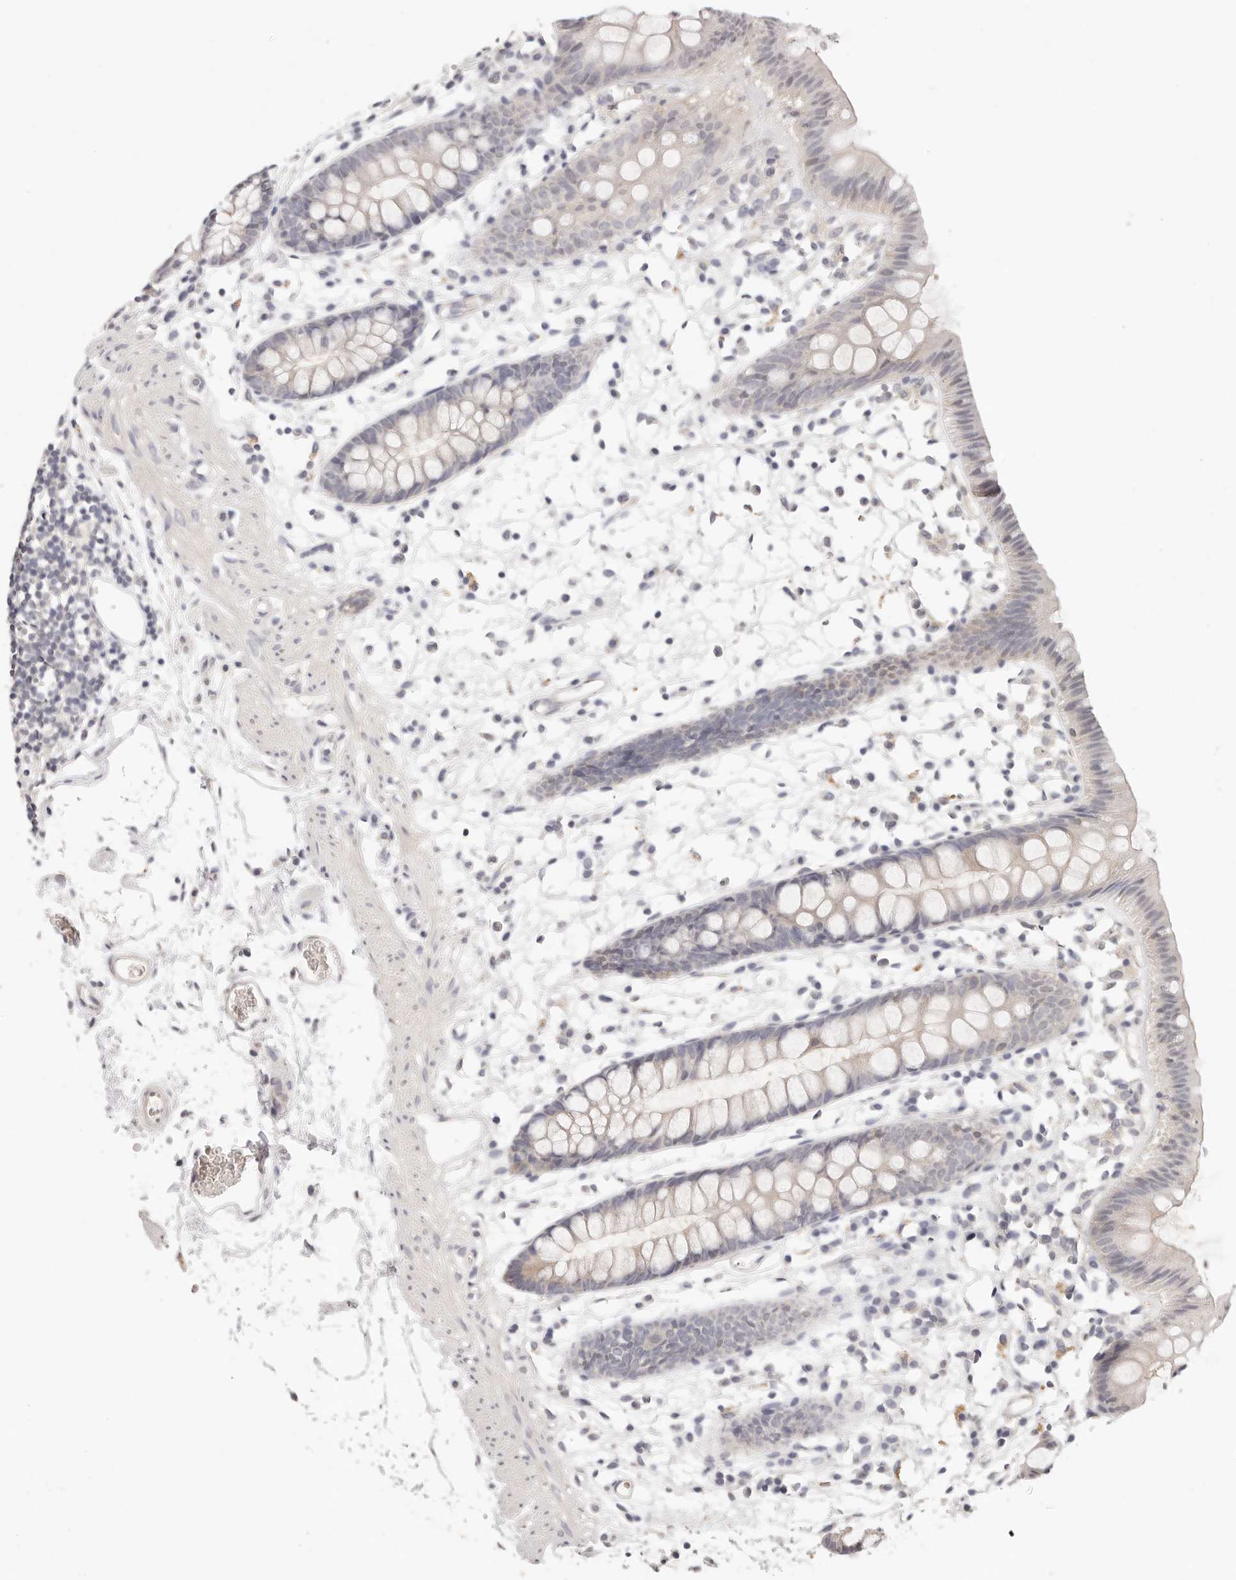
{"staining": {"intensity": "negative", "quantity": "none", "location": "none"}, "tissue": "colon", "cell_type": "Endothelial cells", "image_type": "normal", "snomed": [{"axis": "morphology", "description": "Normal tissue, NOS"}, {"axis": "topography", "description": "Colon"}], "caption": "The histopathology image shows no staining of endothelial cells in unremarkable colon.", "gene": "GGPS1", "patient": {"sex": "male", "age": 56}}